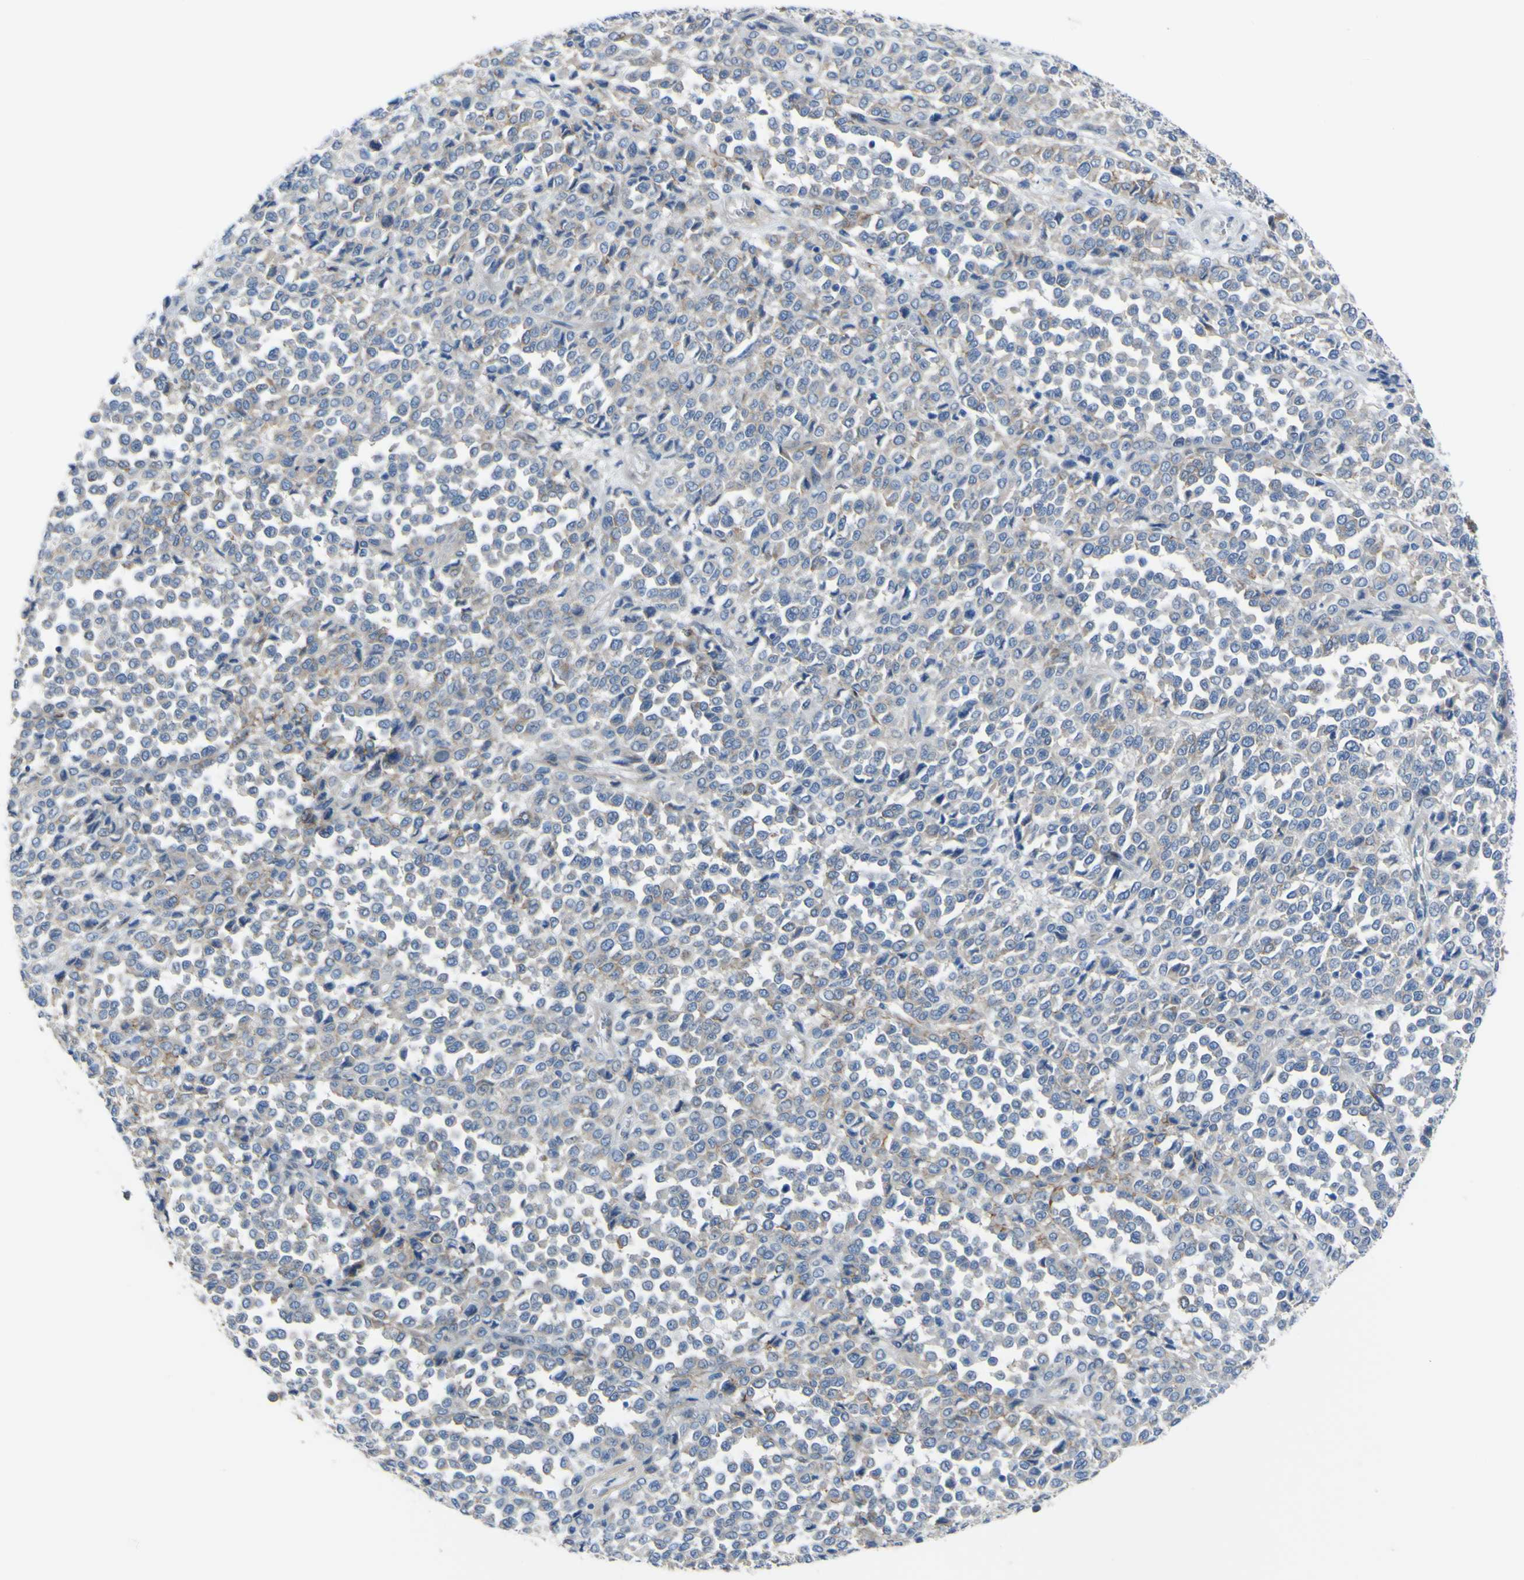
{"staining": {"intensity": "moderate", "quantity": "25%-75%", "location": "cytoplasmic/membranous"}, "tissue": "melanoma", "cell_type": "Tumor cells", "image_type": "cancer", "snomed": [{"axis": "morphology", "description": "Malignant melanoma, Metastatic site"}, {"axis": "topography", "description": "Pancreas"}], "caption": "Moderate cytoplasmic/membranous protein staining is appreciated in approximately 25%-75% of tumor cells in melanoma.", "gene": "LRRN1", "patient": {"sex": "female", "age": 30}}